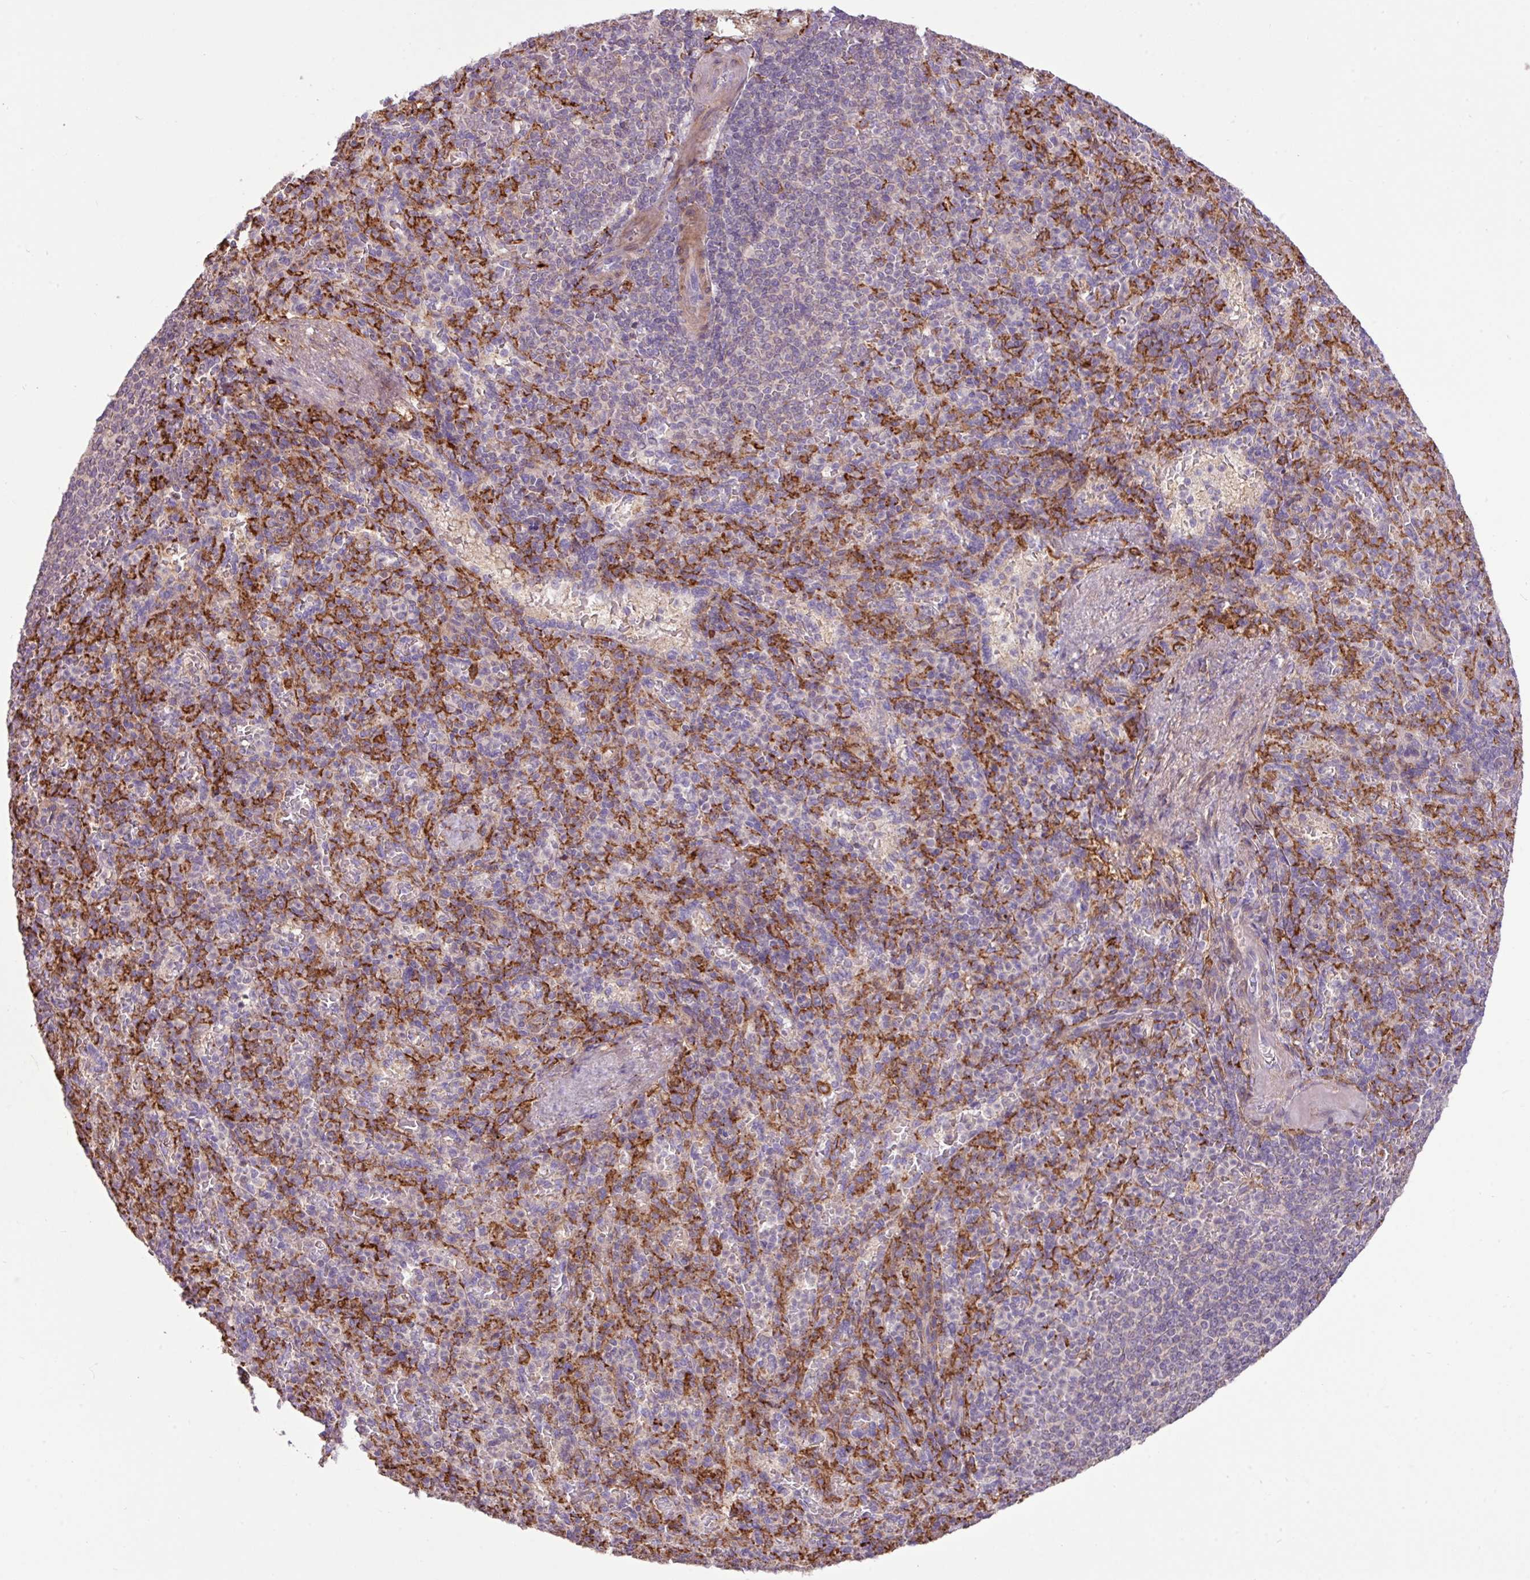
{"staining": {"intensity": "negative", "quantity": "none", "location": "none"}, "tissue": "spleen", "cell_type": "Cells in red pulp", "image_type": "normal", "snomed": [{"axis": "morphology", "description": "Normal tissue, NOS"}, {"axis": "topography", "description": "Spleen"}], "caption": "Photomicrograph shows no significant protein positivity in cells in red pulp of unremarkable spleen. (DAB immunohistochemistry with hematoxylin counter stain).", "gene": "ARHGEF25", "patient": {"sex": "female", "age": 74}}